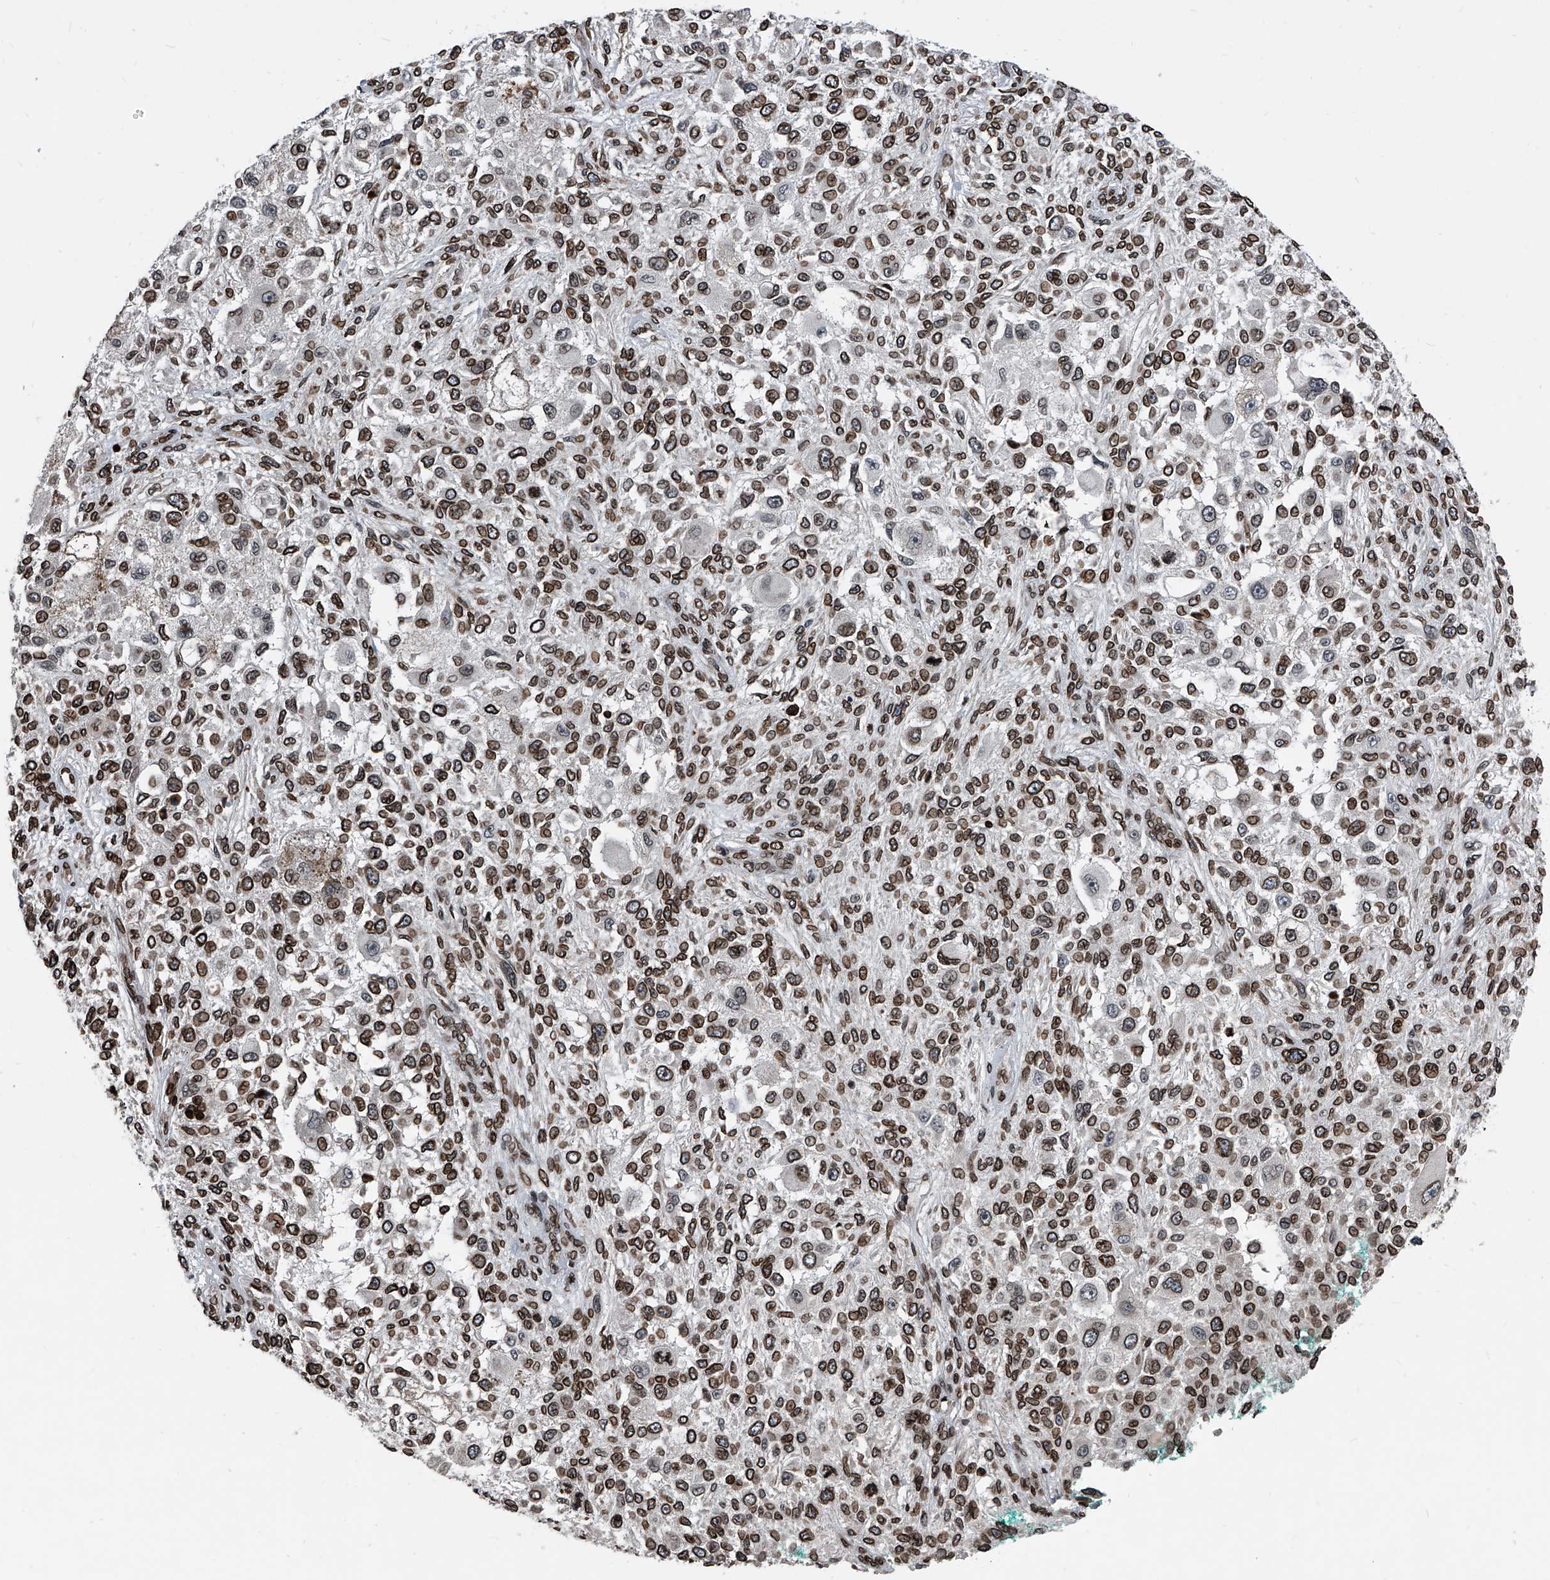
{"staining": {"intensity": "strong", "quantity": ">75%", "location": "cytoplasmic/membranous,nuclear"}, "tissue": "melanoma", "cell_type": "Tumor cells", "image_type": "cancer", "snomed": [{"axis": "morphology", "description": "Necrosis, NOS"}, {"axis": "morphology", "description": "Malignant melanoma, NOS"}, {"axis": "topography", "description": "Skin"}], "caption": "A brown stain highlights strong cytoplasmic/membranous and nuclear expression of a protein in melanoma tumor cells.", "gene": "PHF20", "patient": {"sex": "female", "age": 87}}